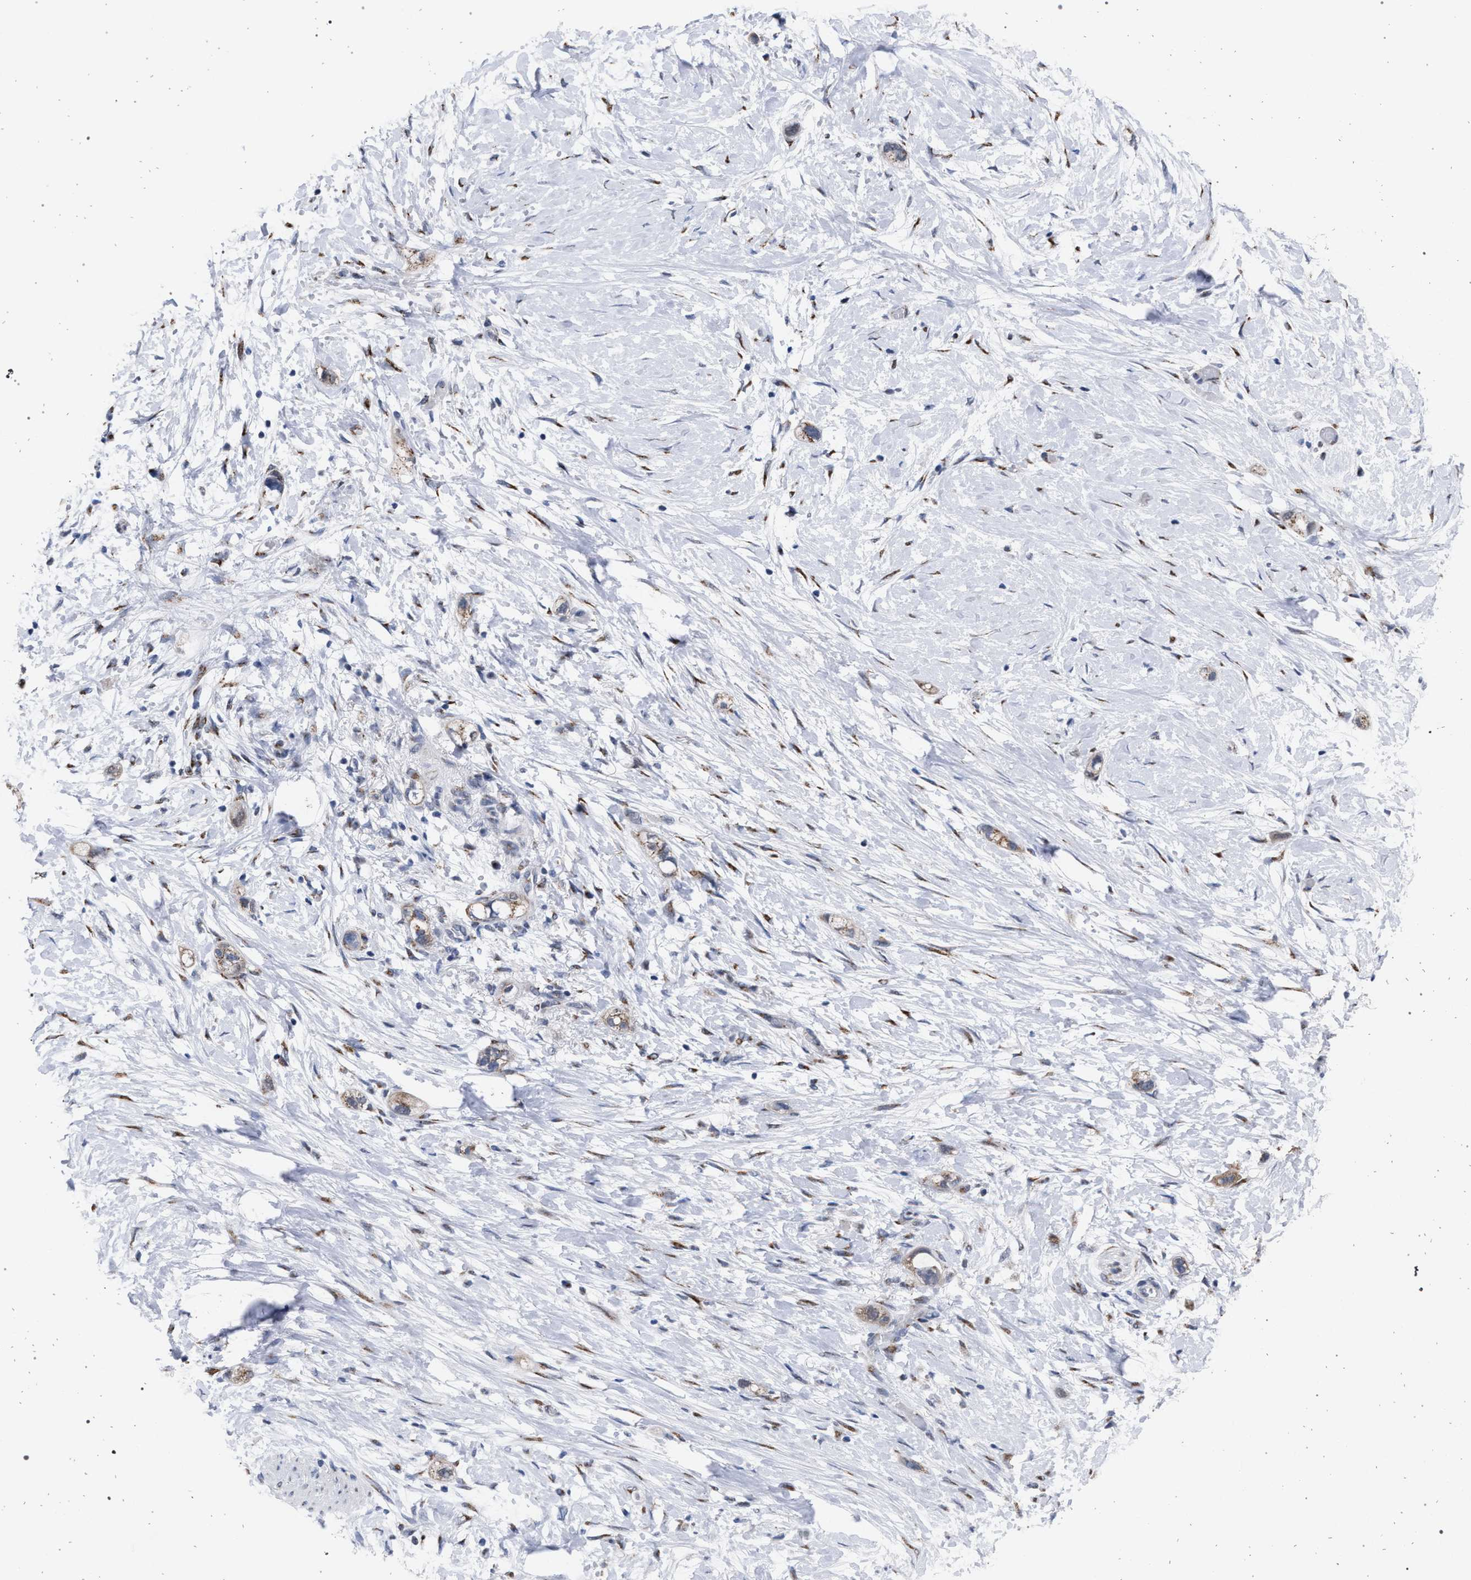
{"staining": {"intensity": "weak", "quantity": "25%-75%", "location": "cytoplasmic/membranous"}, "tissue": "stomach cancer", "cell_type": "Tumor cells", "image_type": "cancer", "snomed": [{"axis": "morphology", "description": "Adenocarcinoma, NOS"}, {"axis": "topography", "description": "Stomach"}, {"axis": "topography", "description": "Stomach, lower"}], "caption": "Stomach cancer (adenocarcinoma) tissue displays weak cytoplasmic/membranous positivity in approximately 25%-75% of tumor cells, visualized by immunohistochemistry.", "gene": "GOLGA2", "patient": {"sex": "female", "age": 48}}